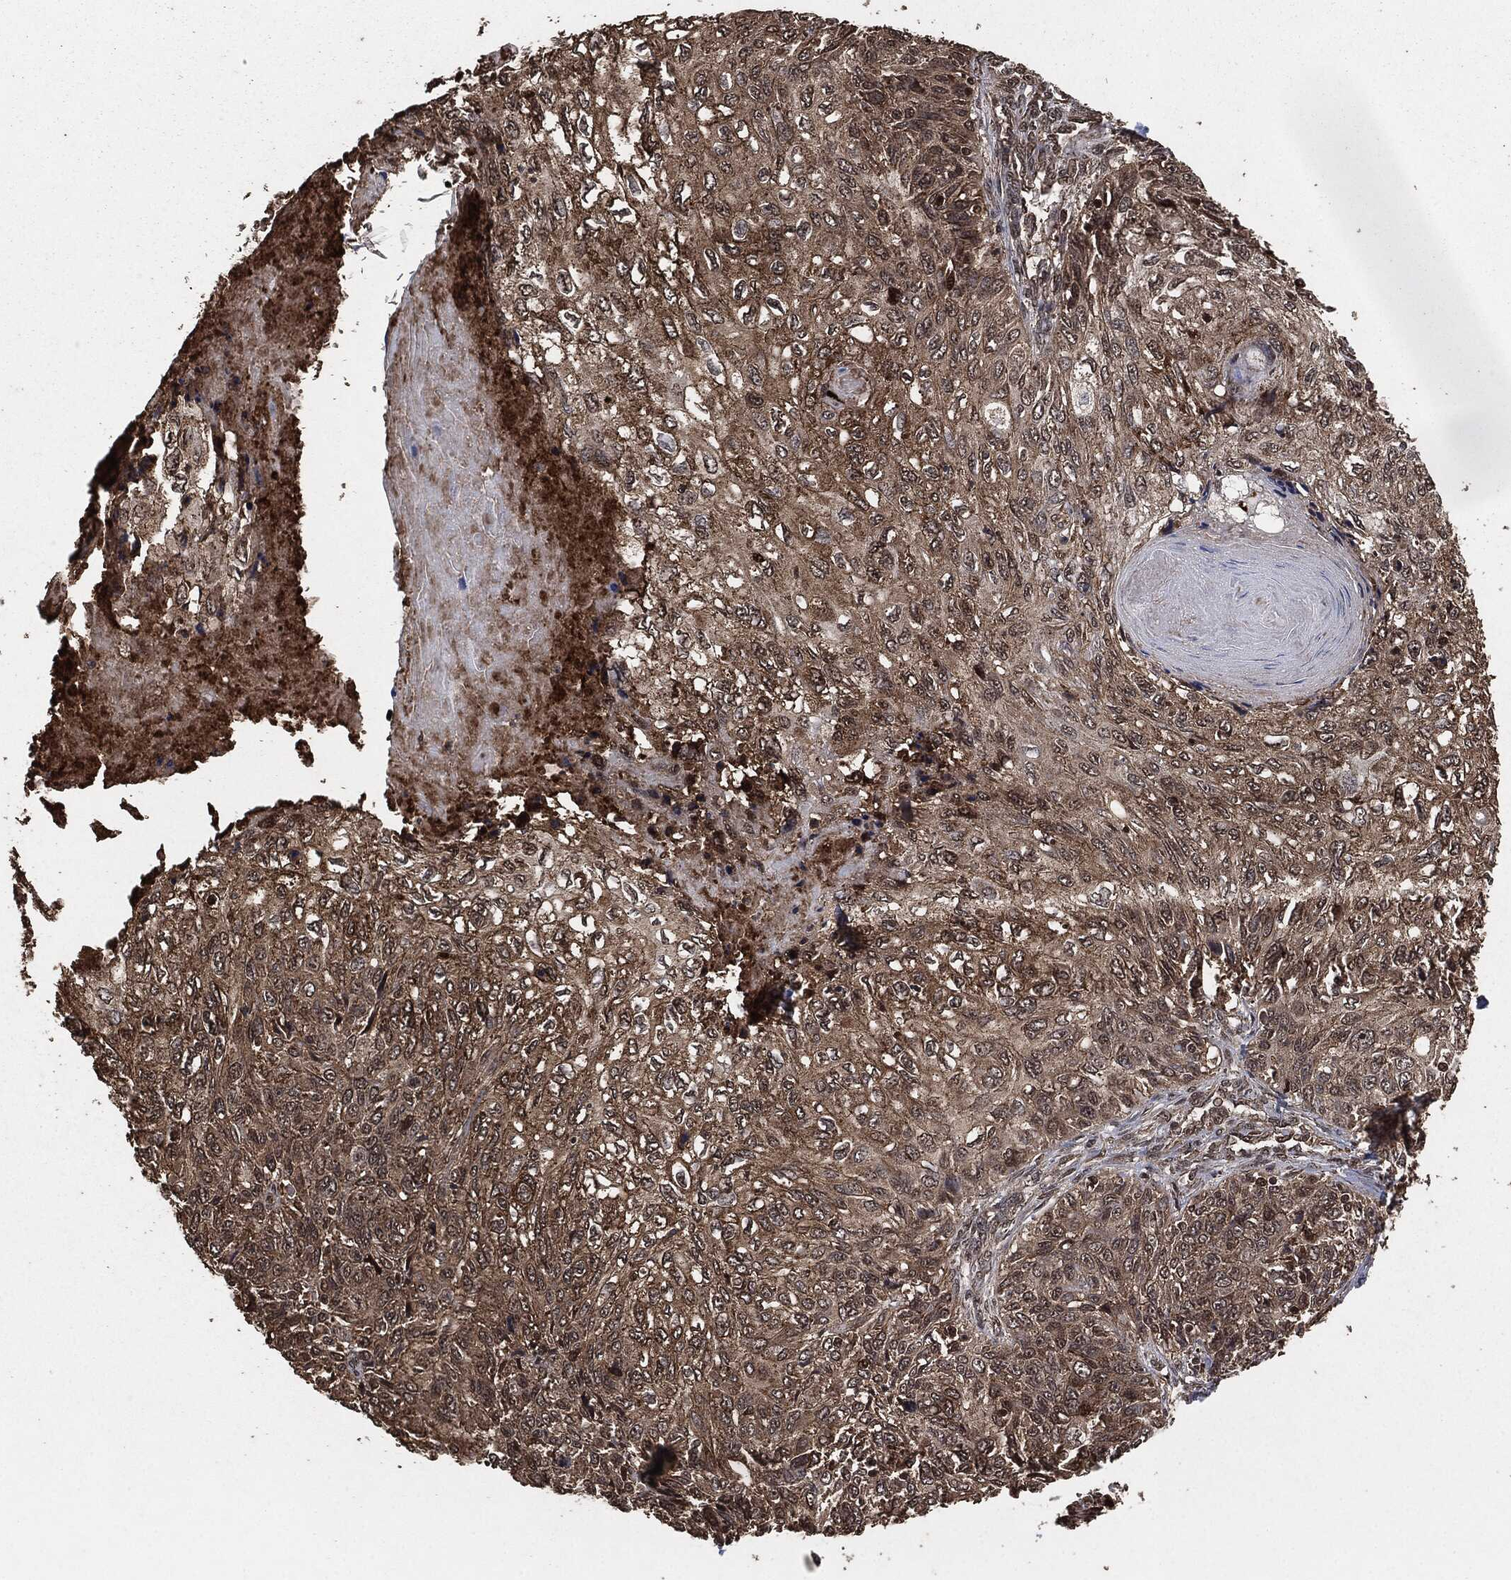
{"staining": {"intensity": "moderate", "quantity": "25%-75%", "location": "cytoplasmic/membranous"}, "tissue": "skin cancer", "cell_type": "Tumor cells", "image_type": "cancer", "snomed": [{"axis": "morphology", "description": "Squamous cell carcinoma, NOS"}, {"axis": "topography", "description": "Skin"}], "caption": "Tumor cells demonstrate moderate cytoplasmic/membranous expression in approximately 25%-75% of cells in skin cancer (squamous cell carcinoma).", "gene": "EGFR", "patient": {"sex": "male", "age": 92}}